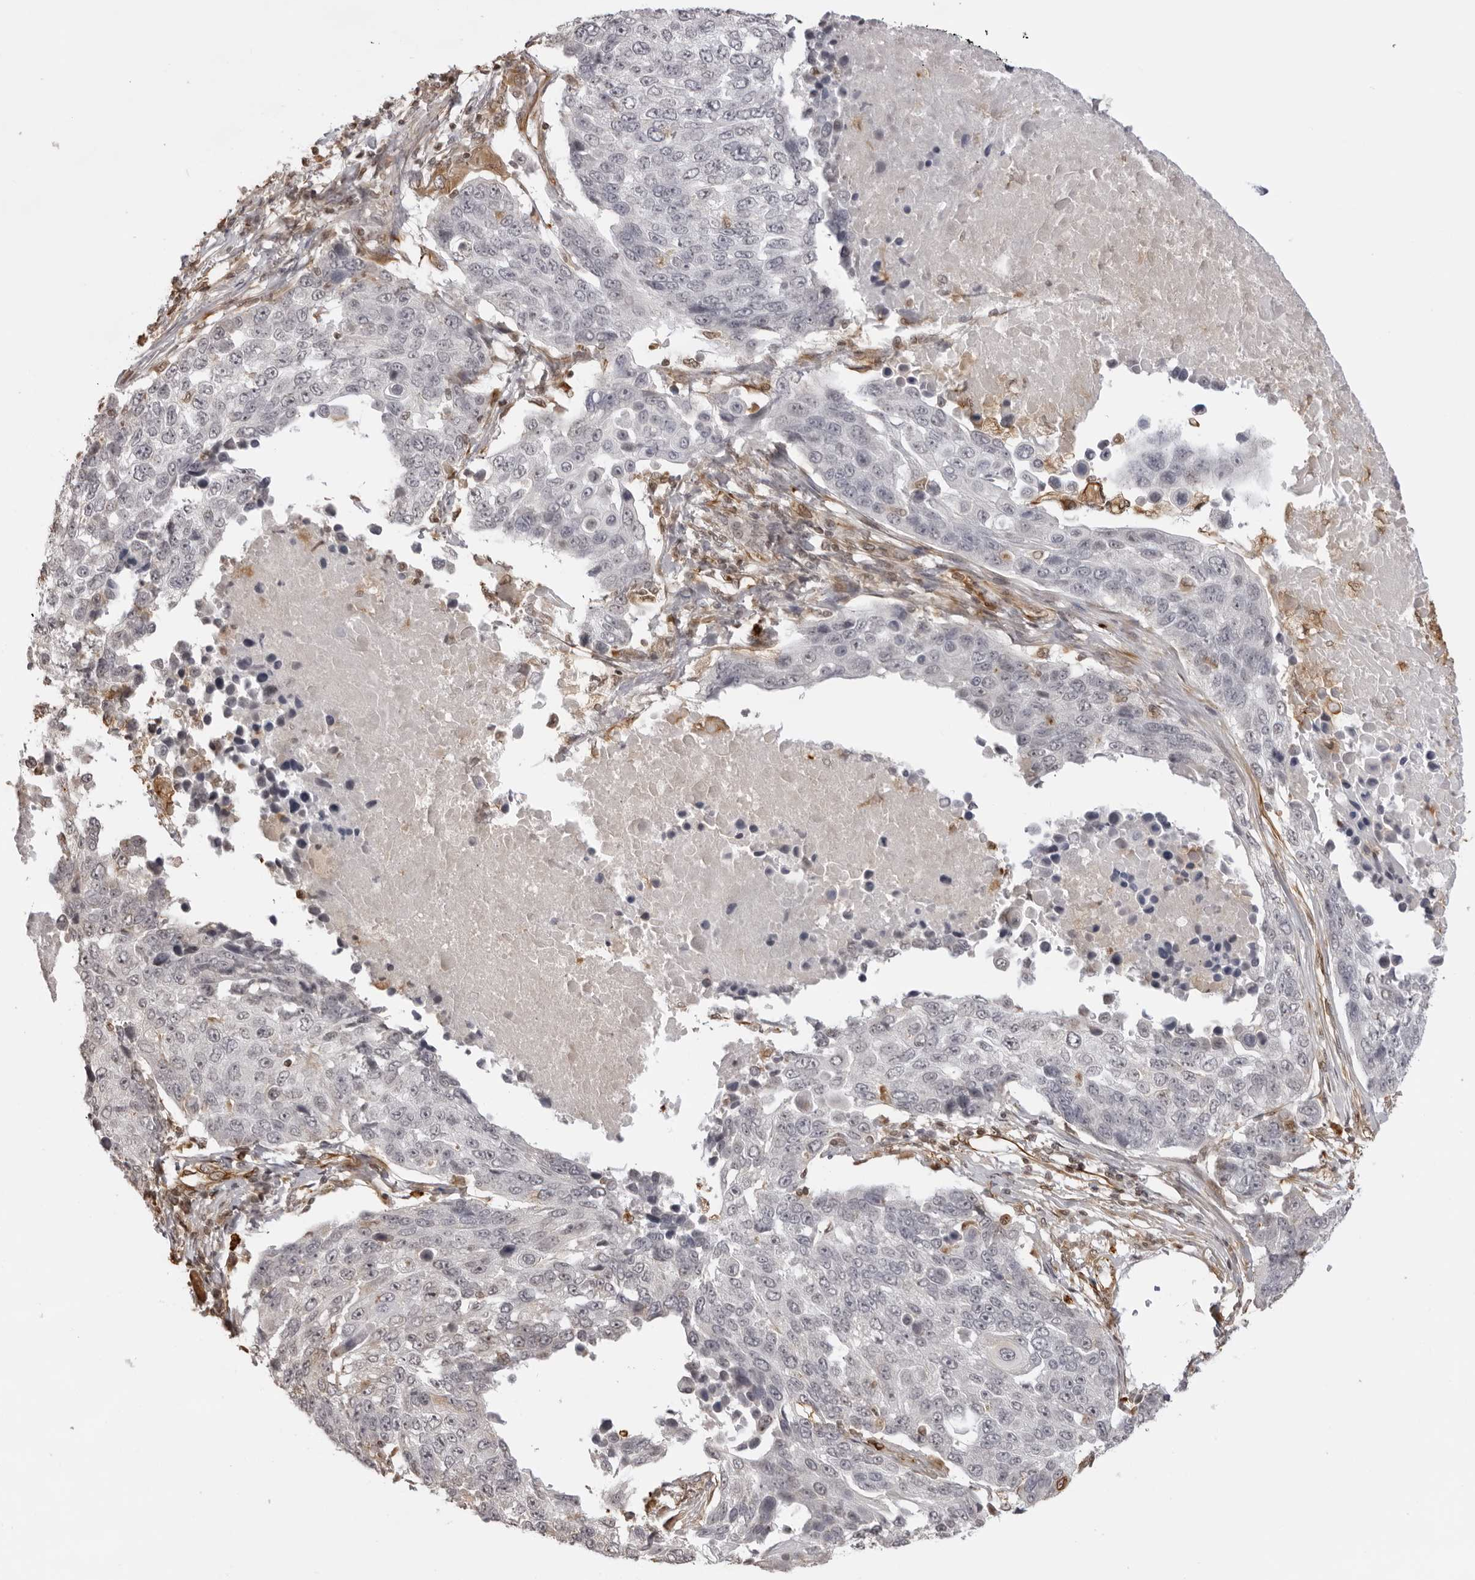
{"staining": {"intensity": "negative", "quantity": "none", "location": "none"}, "tissue": "lung cancer", "cell_type": "Tumor cells", "image_type": "cancer", "snomed": [{"axis": "morphology", "description": "Squamous cell carcinoma, NOS"}, {"axis": "topography", "description": "Lung"}], "caption": "Immunohistochemistry image of neoplastic tissue: lung cancer (squamous cell carcinoma) stained with DAB (3,3'-diaminobenzidine) exhibits no significant protein staining in tumor cells.", "gene": "DYNLT5", "patient": {"sex": "male", "age": 66}}